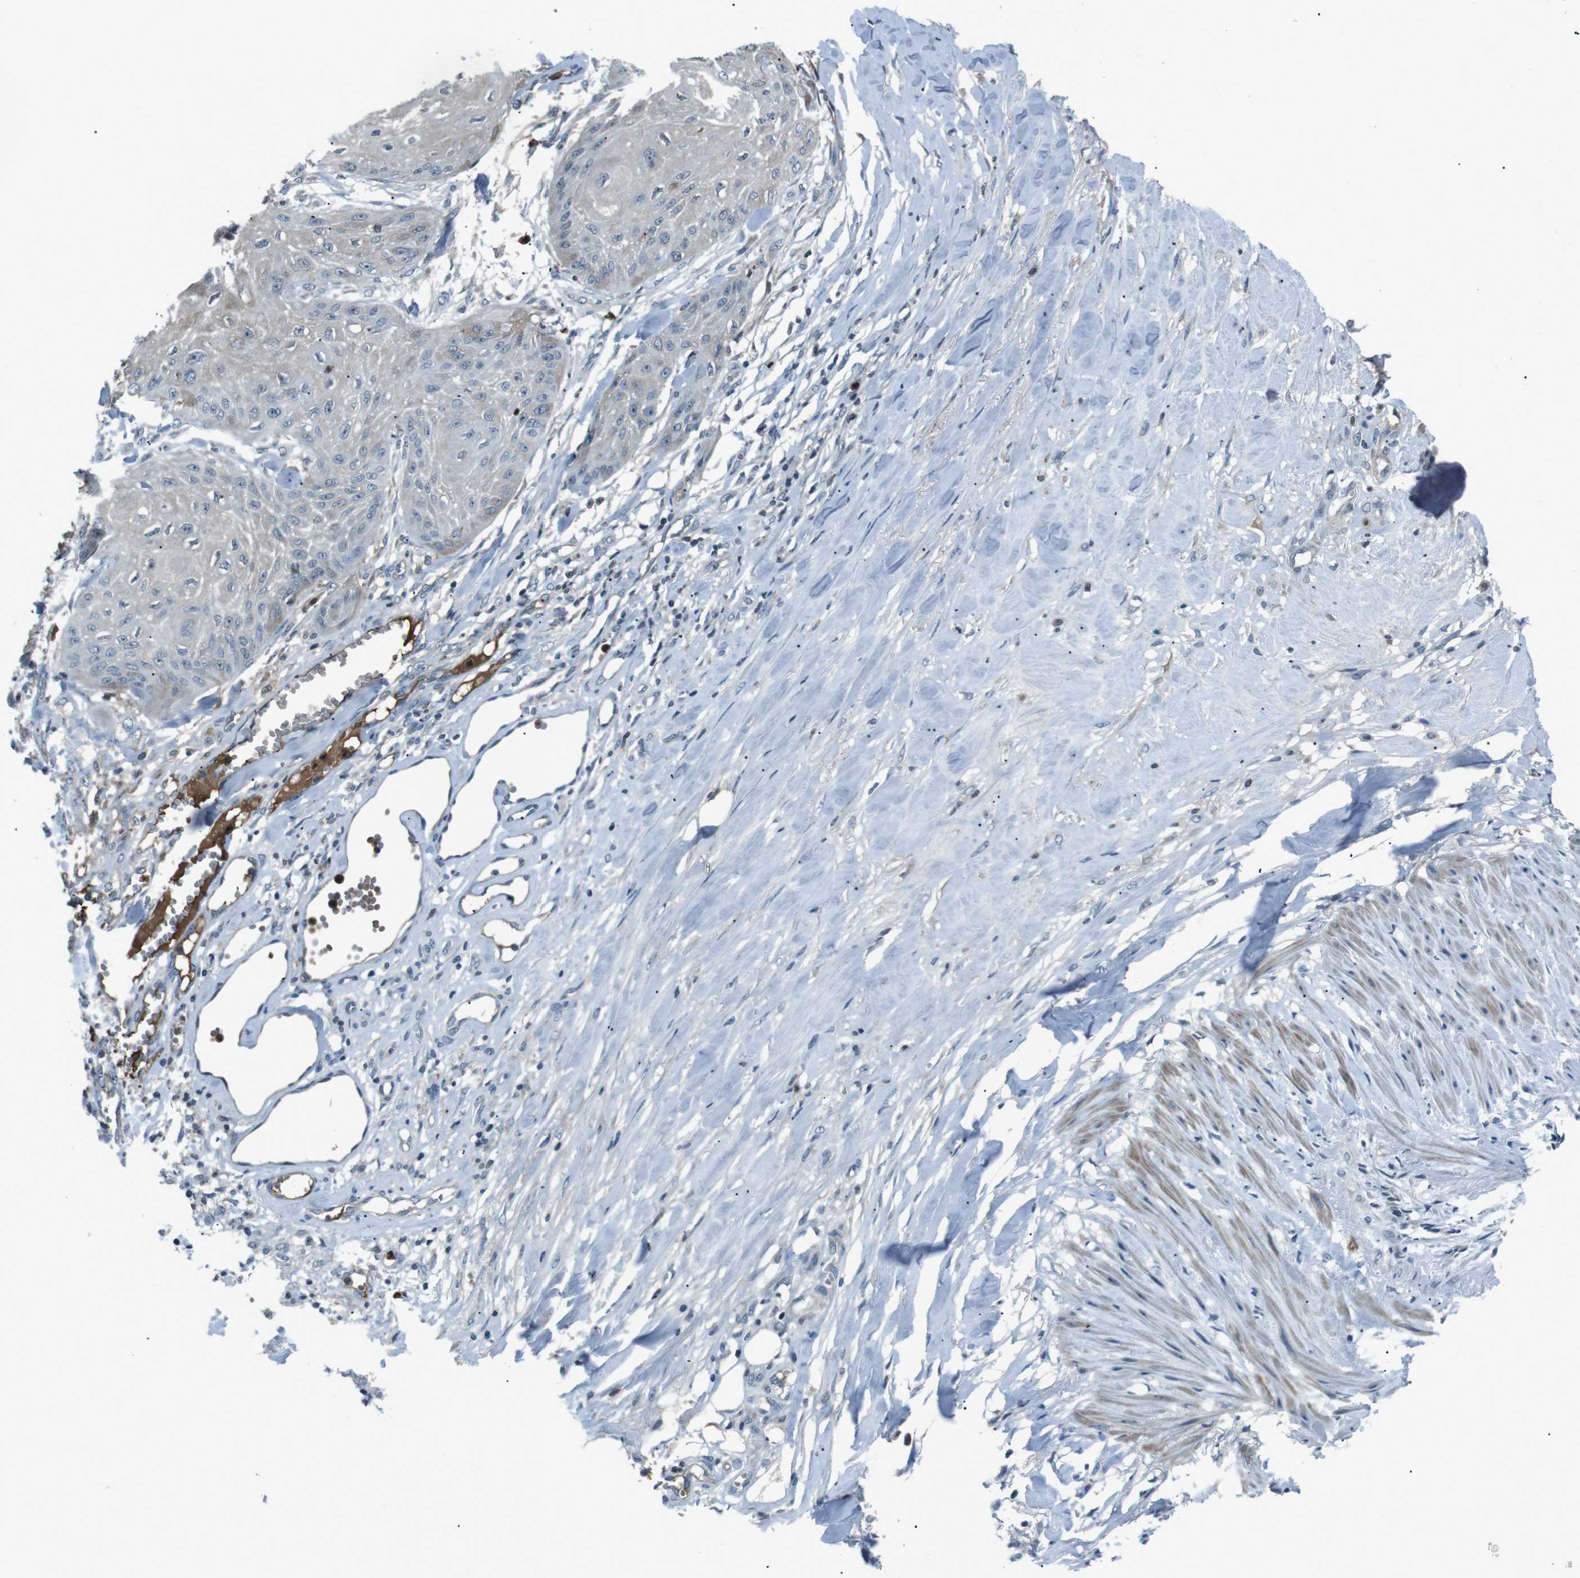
{"staining": {"intensity": "negative", "quantity": "none", "location": "none"}, "tissue": "skin cancer", "cell_type": "Tumor cells", "image_type": "cancer", "snomed": [{"axis": "morphology", "description": "Squamous cell carcinoma, NOS"}, {"axis": "topography", "description": "Skin"}], "caption": "Tumor cells show no significant expression in skin squamous cell carcinoma. (DAB (3,3'-diaminobenzidine) immunohistochemistry (IHC), high magnification).", "gene": "UGT1A6", "patient": {"sex": "male", "age": 74}}